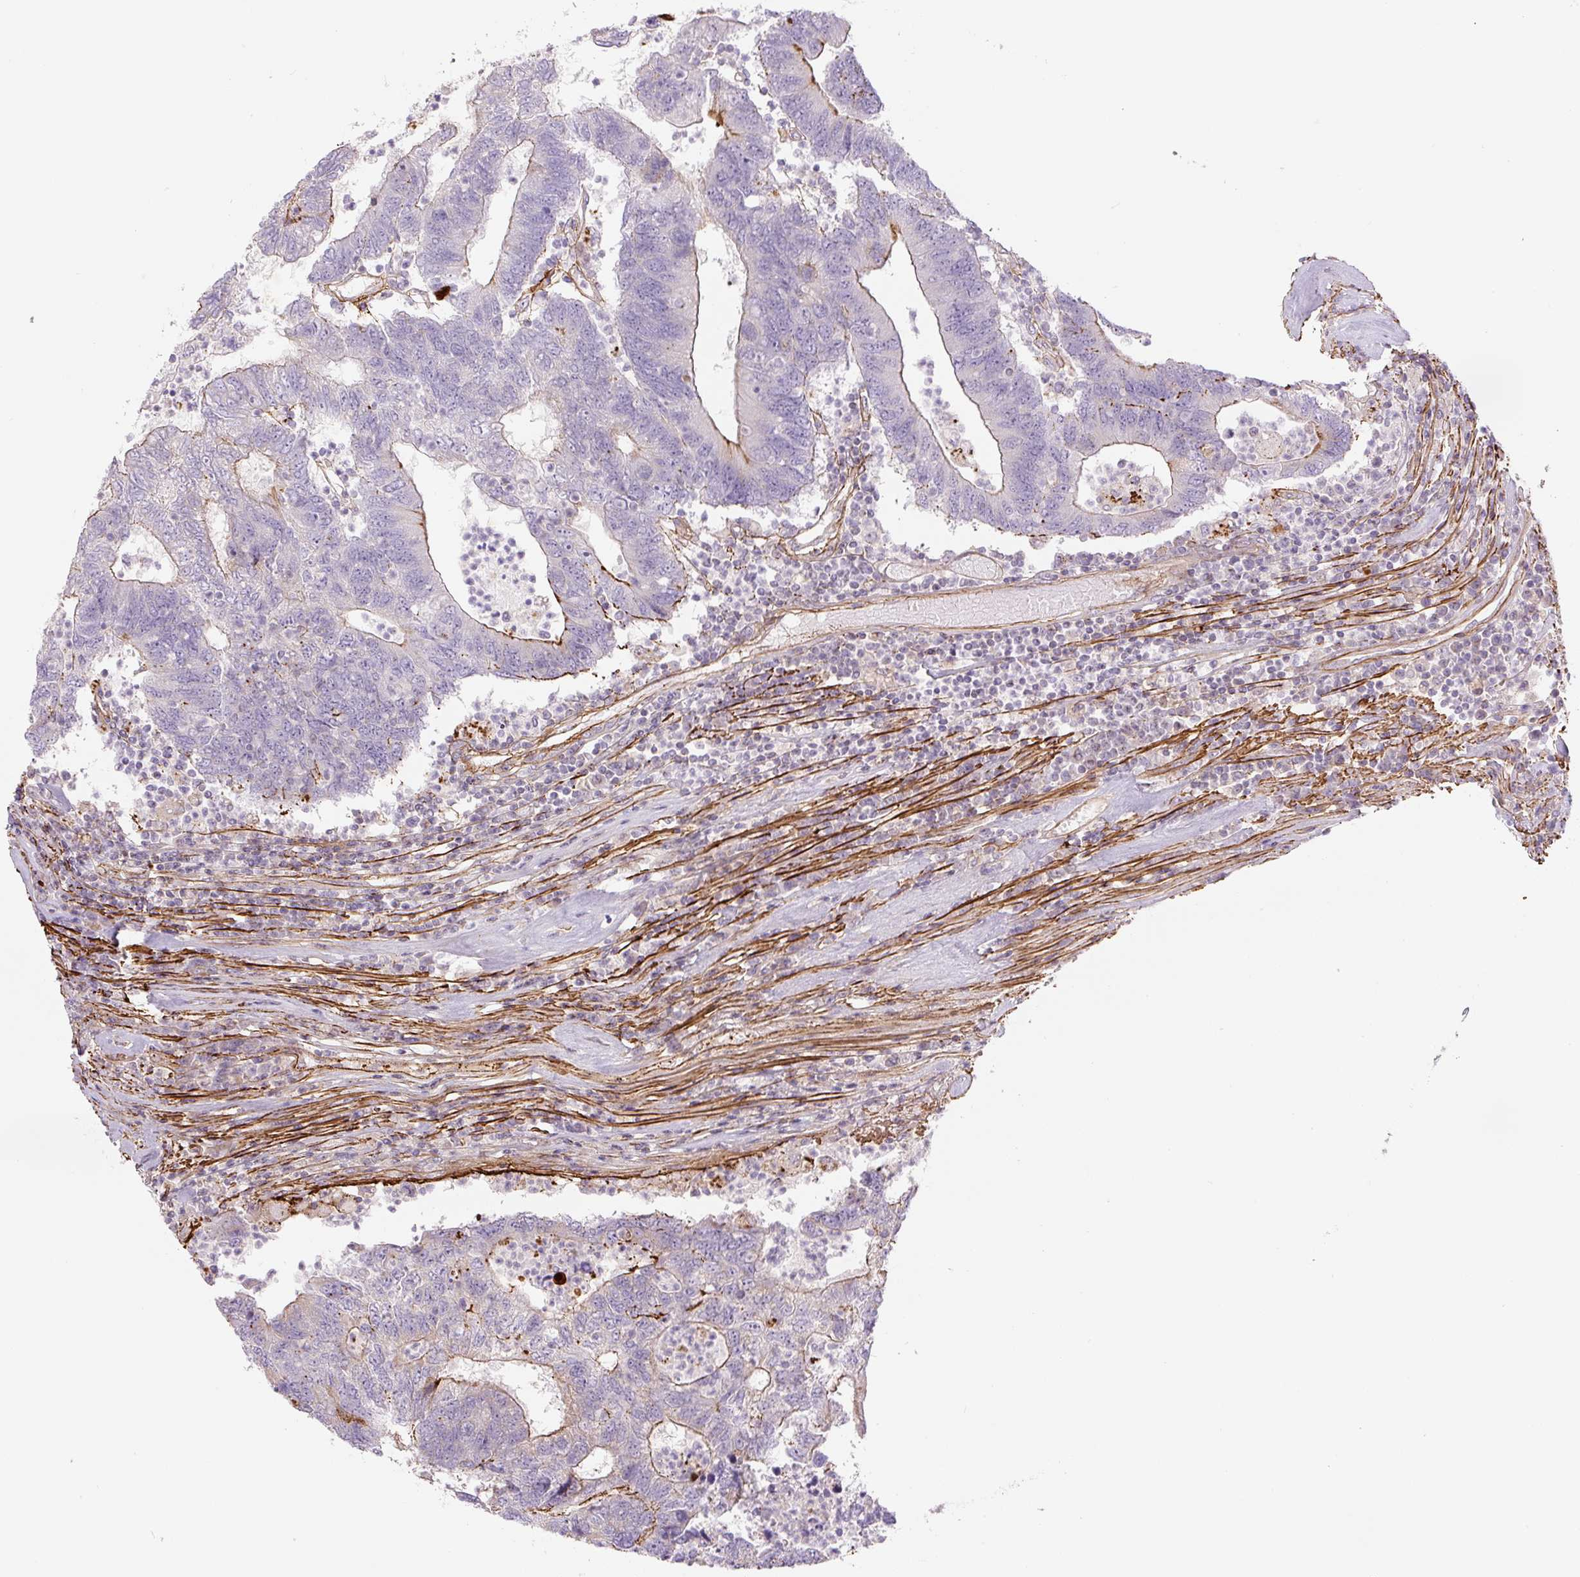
{"staining": {"intensity": "moderate", "quantity": "25%-75%", "location": "cytoplasmic/membranous"}, "tissue": "colorectal cancer", "cell_type": "Tumor cells", "image_type": "cancer", "snomed": [{"axis": "morphology", "description": "Adenocarcinoma, NOS"}, {"axis": "topography", "description": "Colon"}], "caption": "Tumor cells display moderate cytoplasmic/membranous positivity in approximately 25%-75% of cells in adenocarcinoma (colorectal).", "gene": "CCNI2", "patient": {"sex": "female", "age": 48}}